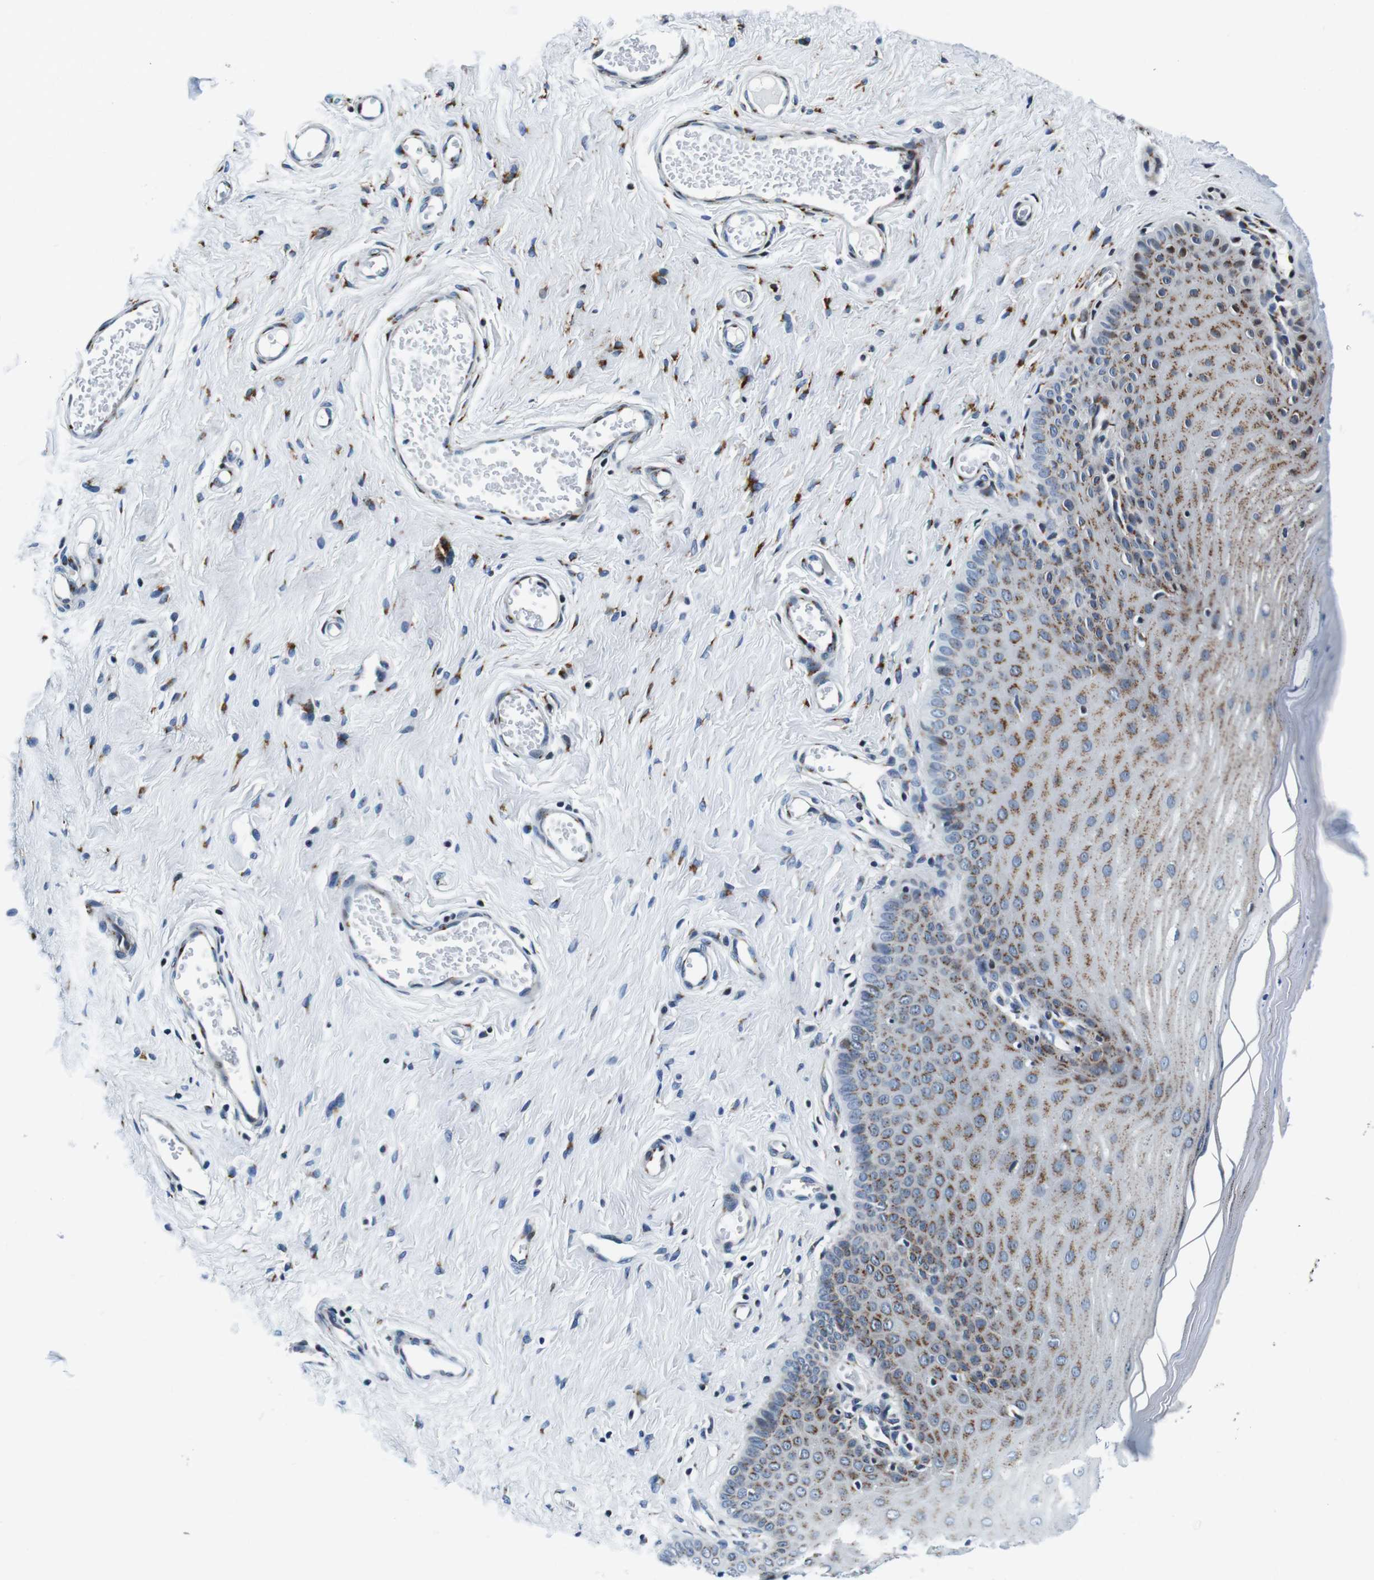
{"staining": {"intensity": "moderate", "quantity": "25%-75%", "location": "cytoplasmic/membranous"}, "tissue": "cervix", "cell_type": "Glandular cells", "image_type": "normal", "snomed": [{"axis": "morphology", "description": "Normal tissue, NOS"}, {"axis": "topography", "description": "Cervix"}], "caption": "Immunohistochemistry histopathology image of benign cervix: cervix stained using immunohistochemistry demonstrates medium levels of moderate protein expression localized specifically in the cytoplasmic/membranous of glandular cells, appearing as a cytoplasmic/membranous brown color.", "gene": "FAR2", "patient": {"sex": "female", "age": 55}}